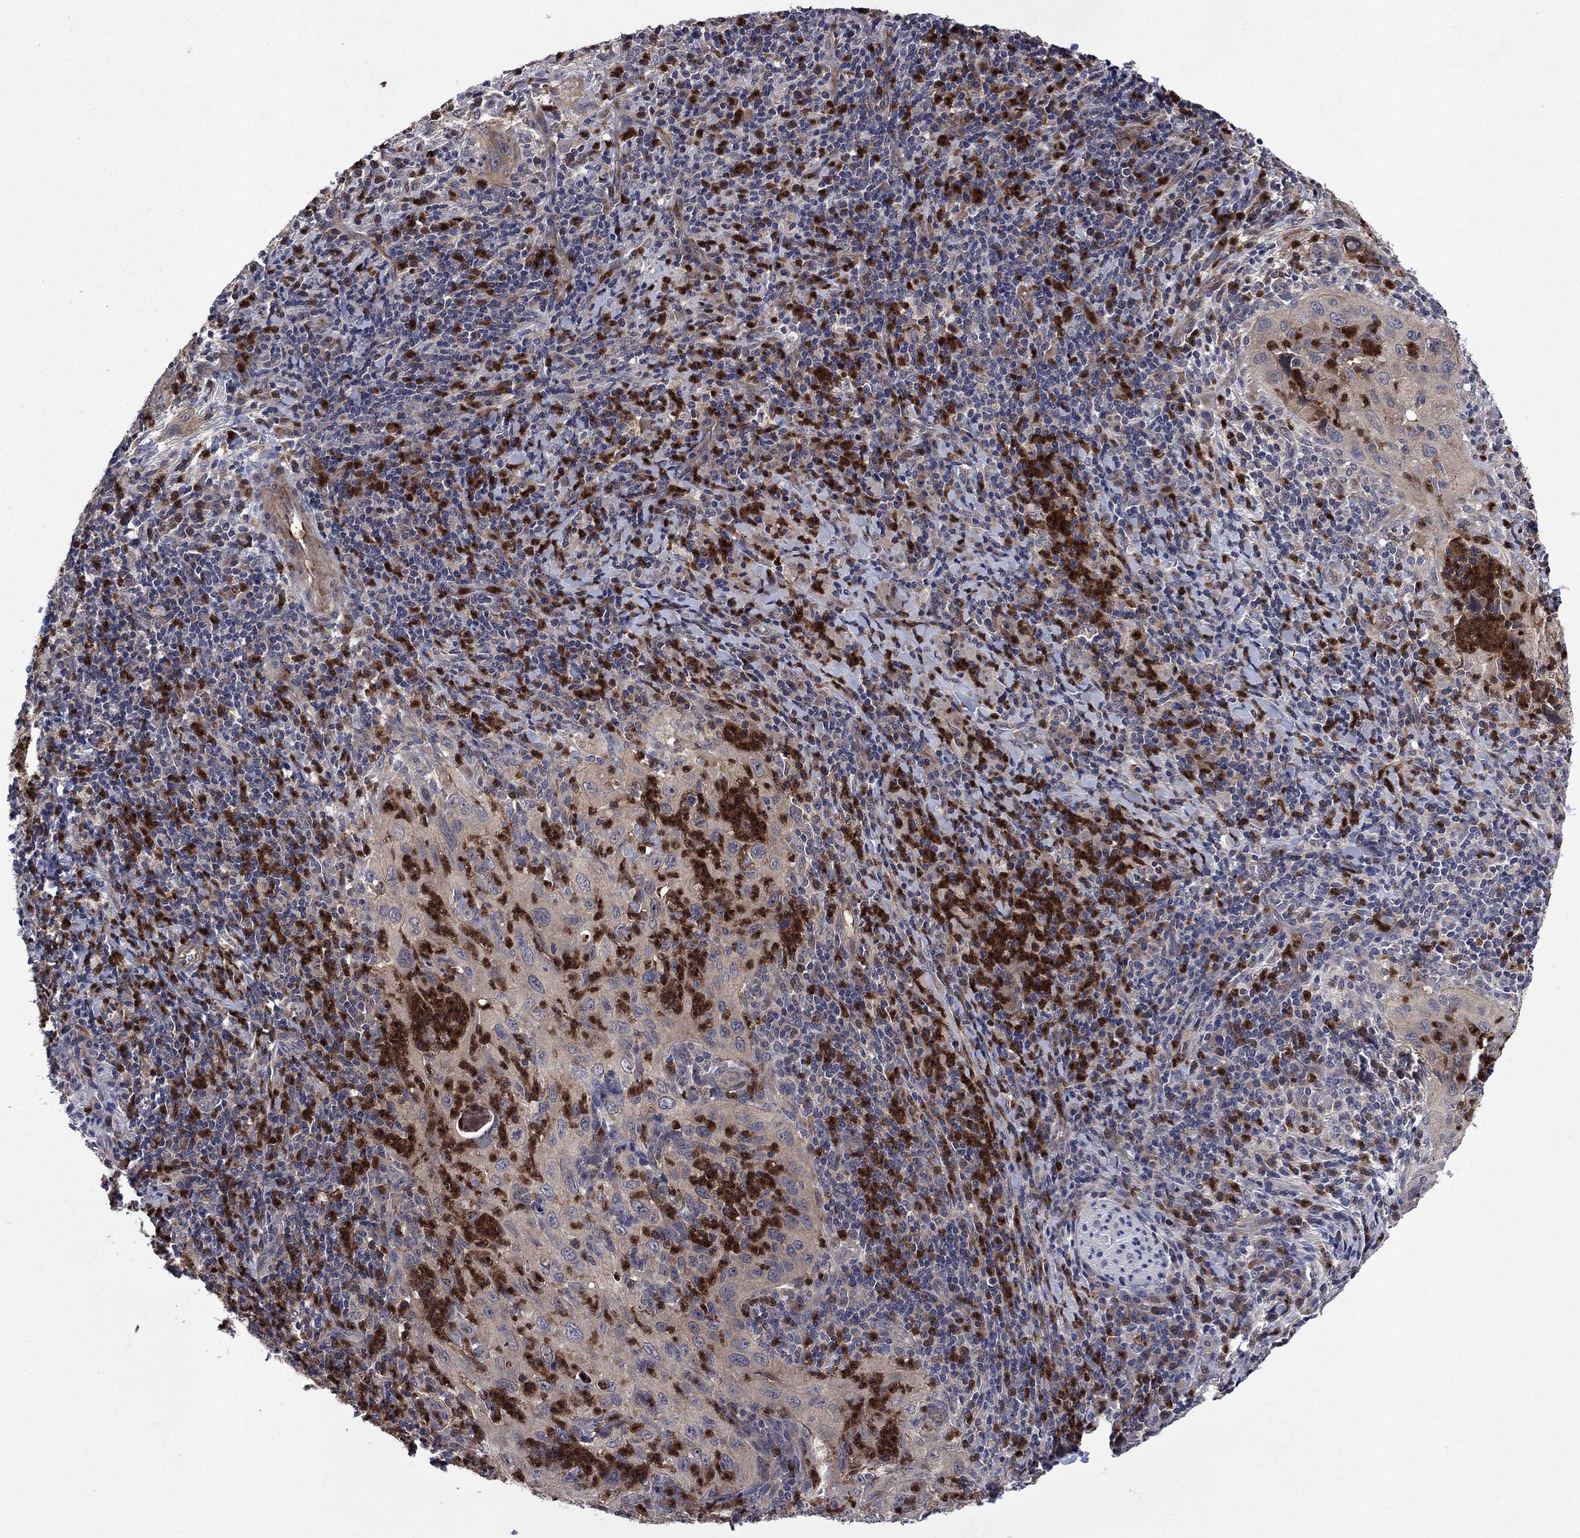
{"staining": {"intensity": "weak", "quantity": "25%-75%", "location": "cytoplasmic/membranous"}, "tissue": "cervical cancer", "cell_type": "Tumor cells", "image_type": "cancer", "snomed": [{"axis": "morphology", "description": "Squamous cell carcinoma, NOS"}, {"axis": "topography", "description": "Cervix"}], "caption": "IHC histopathology image of cervical cancer stained for a protein (brown), which reveals low levels of weak cytoplasmic/membranous expression in approximately 25%-75% of tumor cells.", "gene": "MSRB1", "patient": {"sex": "female", "age": 26}}